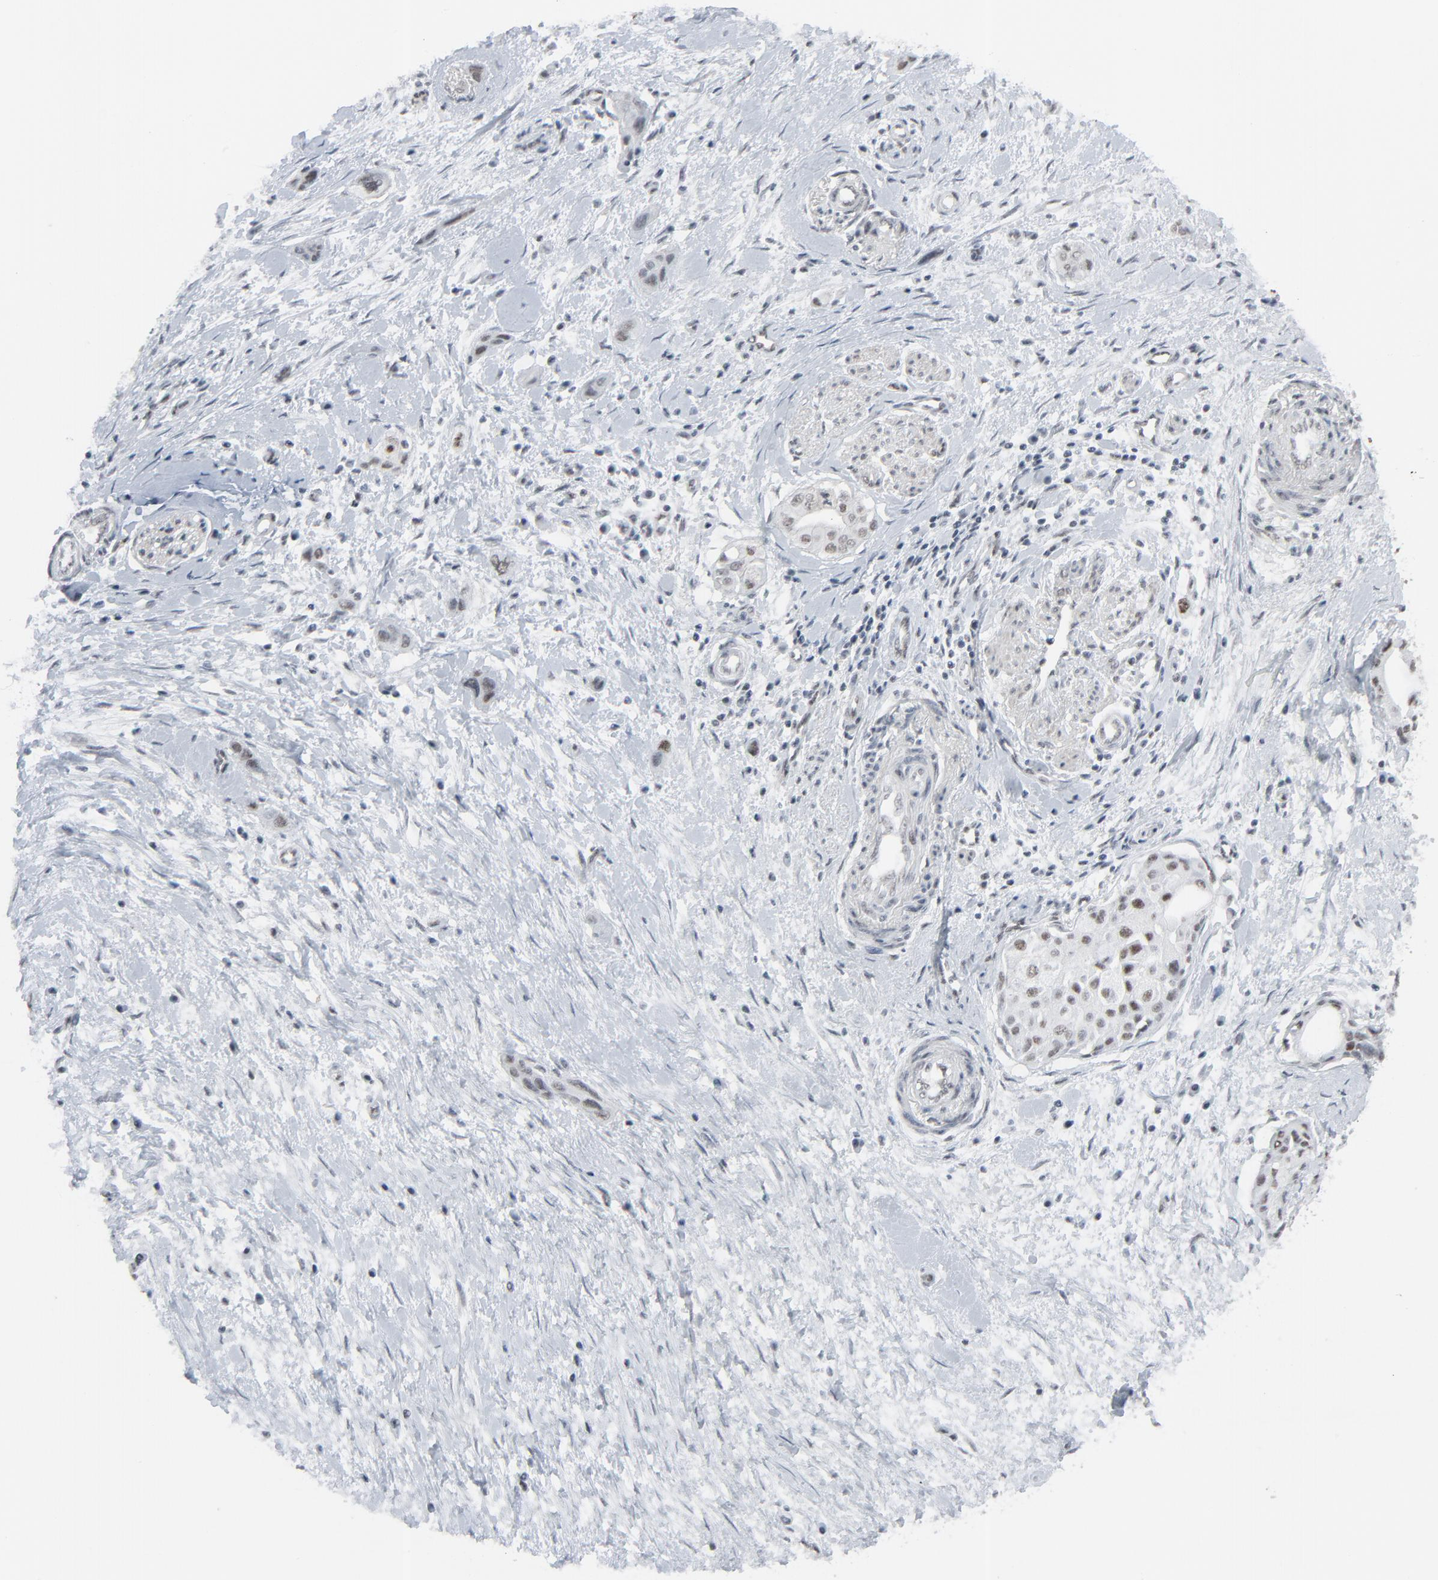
{"staining": {"intensity": "weak", "quantity": "<25%", "location": "nuclear"}, "tissue": "pancreatic cancer", "cell_type": "Tumor cells", "image_type": "cancer", "snomed": [{"axis": "morphology", "description": "Adenocarcinoma, NOS"}, {"axis": "topography", "description": "Pancreas"}], "caption": "High magnification brightfield microscopy of pancreatic cancer (adenocarcinoma) stained with DAB (3,3'-diaminobenzidine) (brown) and counterstained with hematoxylin (blue): tumor cells show no significant expression.", "gene": "FBXO28", "patient": {"sex": "female", "age": 60}}